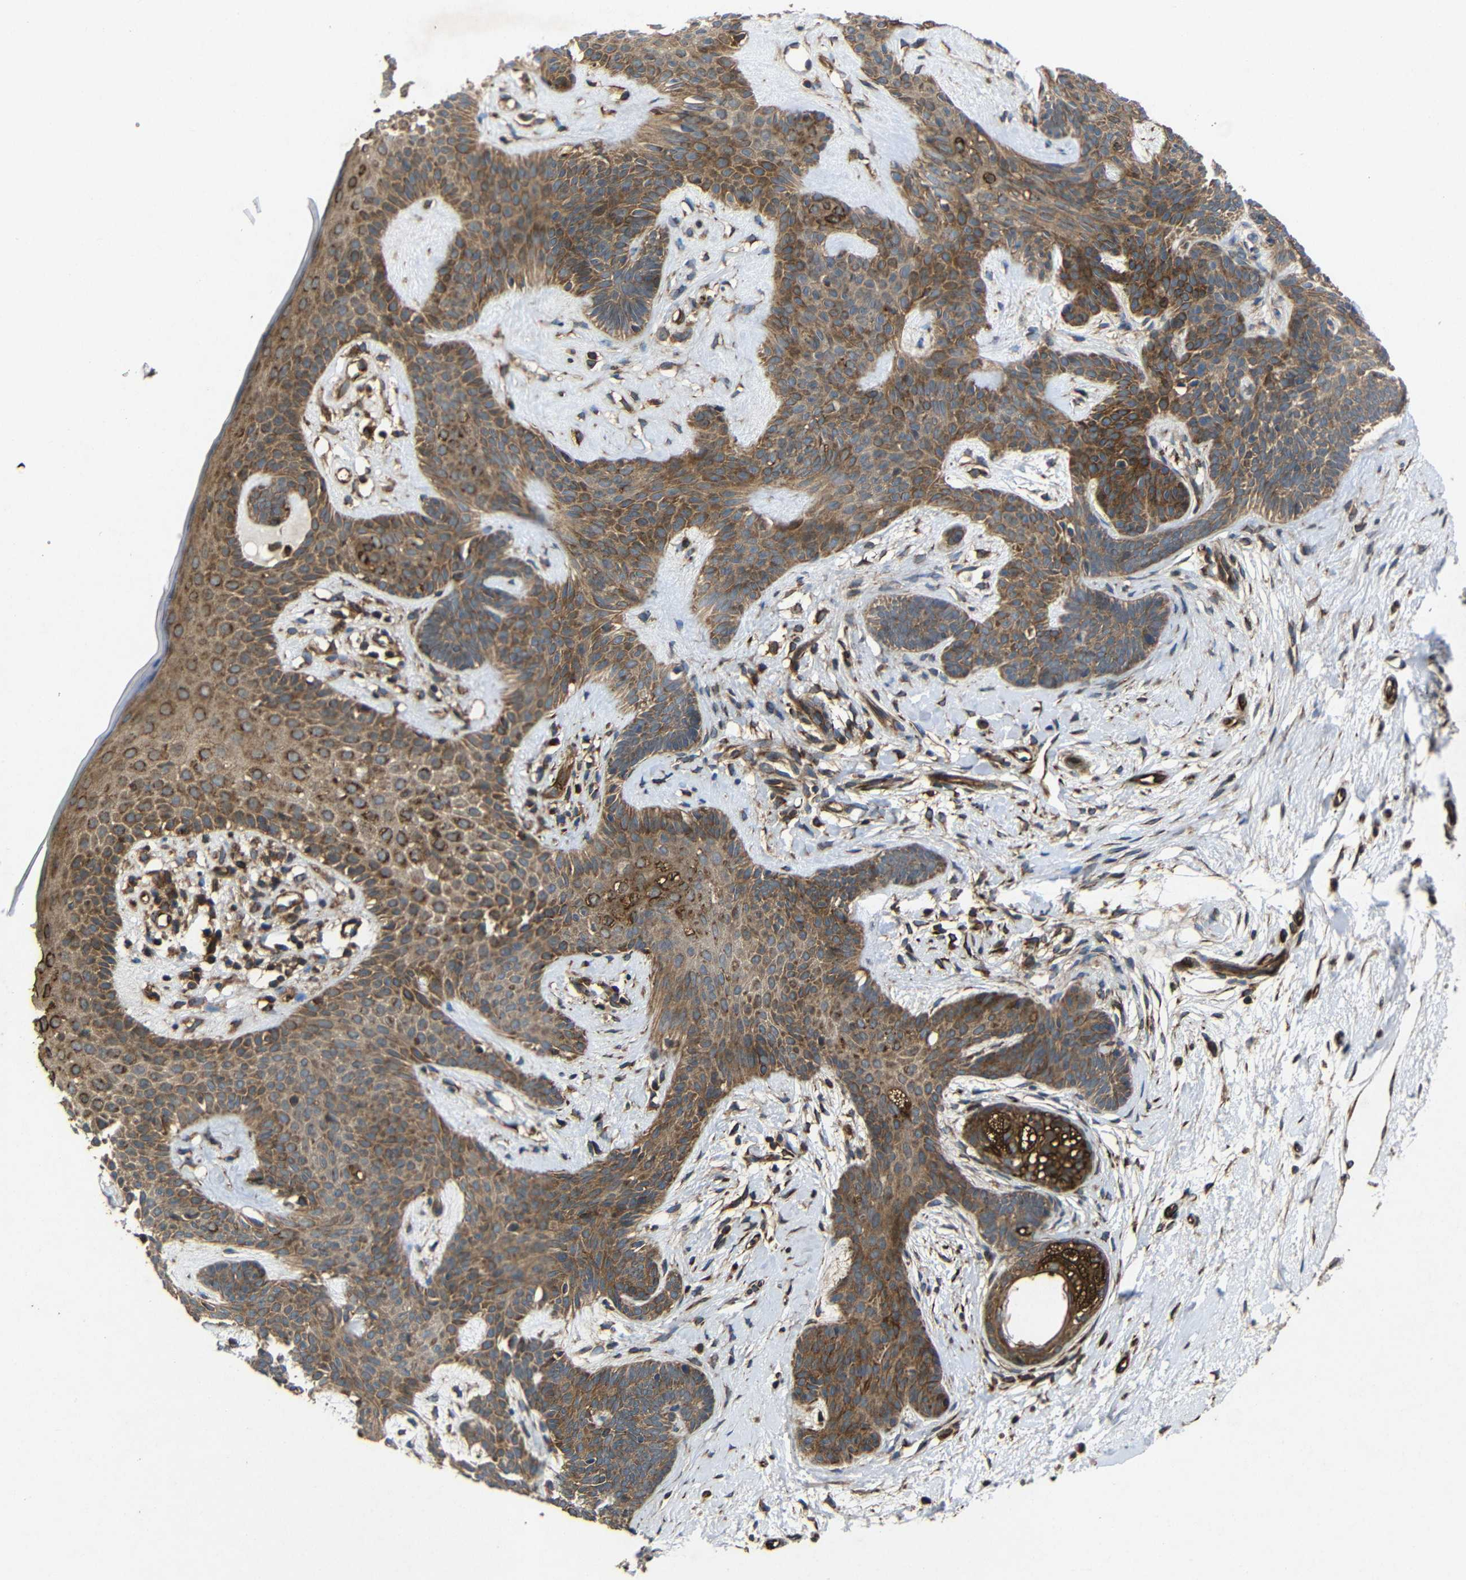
{"staining": {"intensity": "moderate", "quantity": ">75%", "location": "cytoplasmic/membranous"}, "tissue": "skin cancer", "cell_type": "Tumor cells", "image_type": "cancer", "snomed": [{"axis": "morphology", "description": "Developmental malformation"}, {"axis": "morphology", "description": "Basal cell carcinoma"}, {"axis": "topography", "description": "Skin"}], "caption": "Immunohistochemical staining of skin cancer (basal cell carcinoma) displays medium levels of moderate cytoplasmic/membranous protein expression in approximately >75% of tumor cells. The staining was performed using DAB (3,3'-diaminobenzidine), with brown indicating positive protein expression. Nuclei are stained blue with hematoxylin.", "gene": "EIF2S1", "patient": {"sex": "female", "age": 62}}